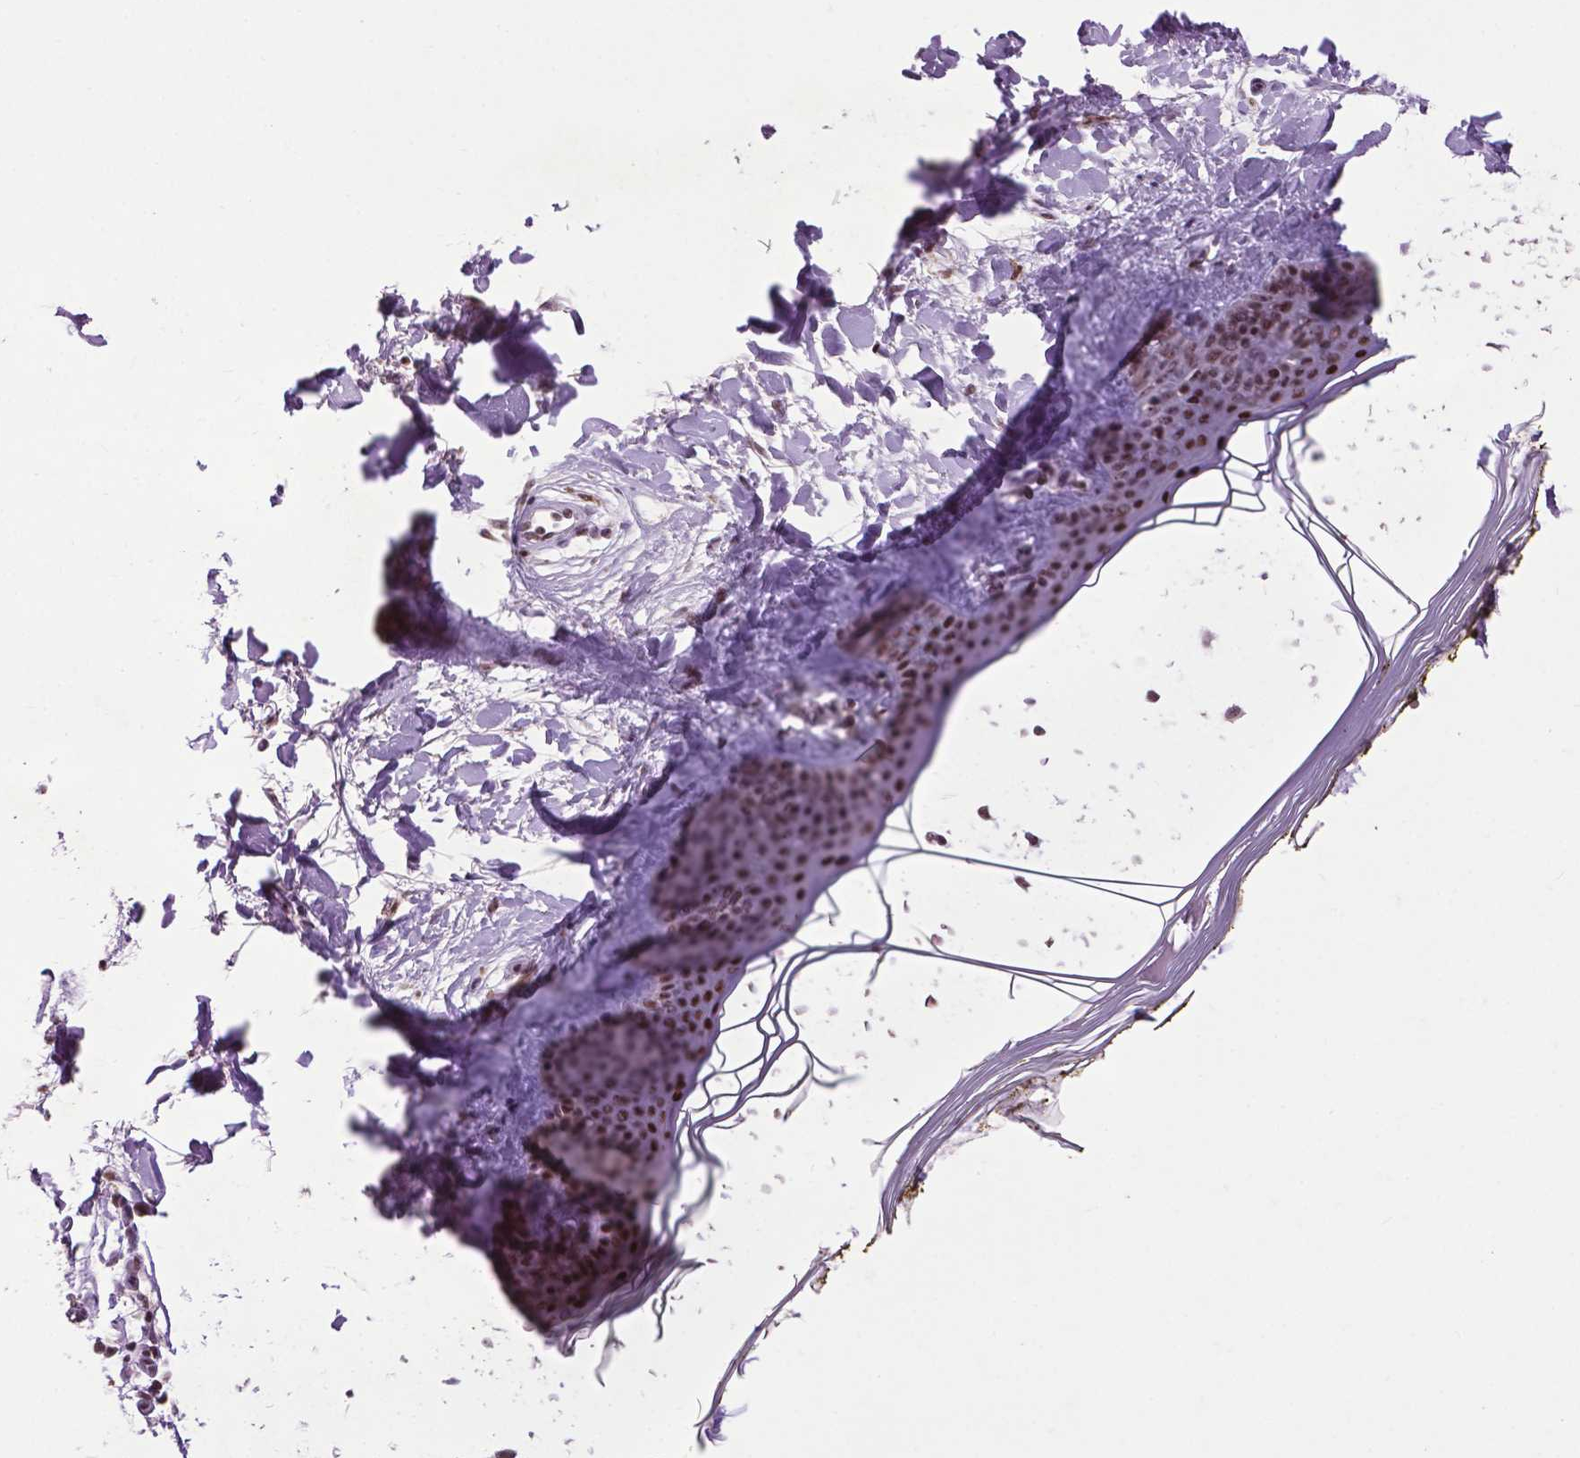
{"staining": {"intensity": "weak", "quantity": "25%-75%", "location": "cytoplasmic/membranous,nuclear"}, "tissue": "skin", "cell_type": "Fibroblasts", "image_type": "normal", "snomed": [{"axis": "morphology", "description": "Normal tissue, NOS"}, {"axis": "topography", "description": "Skin"}], "caption": "Brown immunohistochemical staining in unremarkable skin reveals weak cytoplasmic/membranous,nuclear expression in about 25%-75% of fibroblasts. The protein is stained brown, and the nuclei are stained in blue (DAB IHC with brightfield microscopy, high magnification).", "gene": "EAF1", "patient": {"sex": "female", "age": 34}}